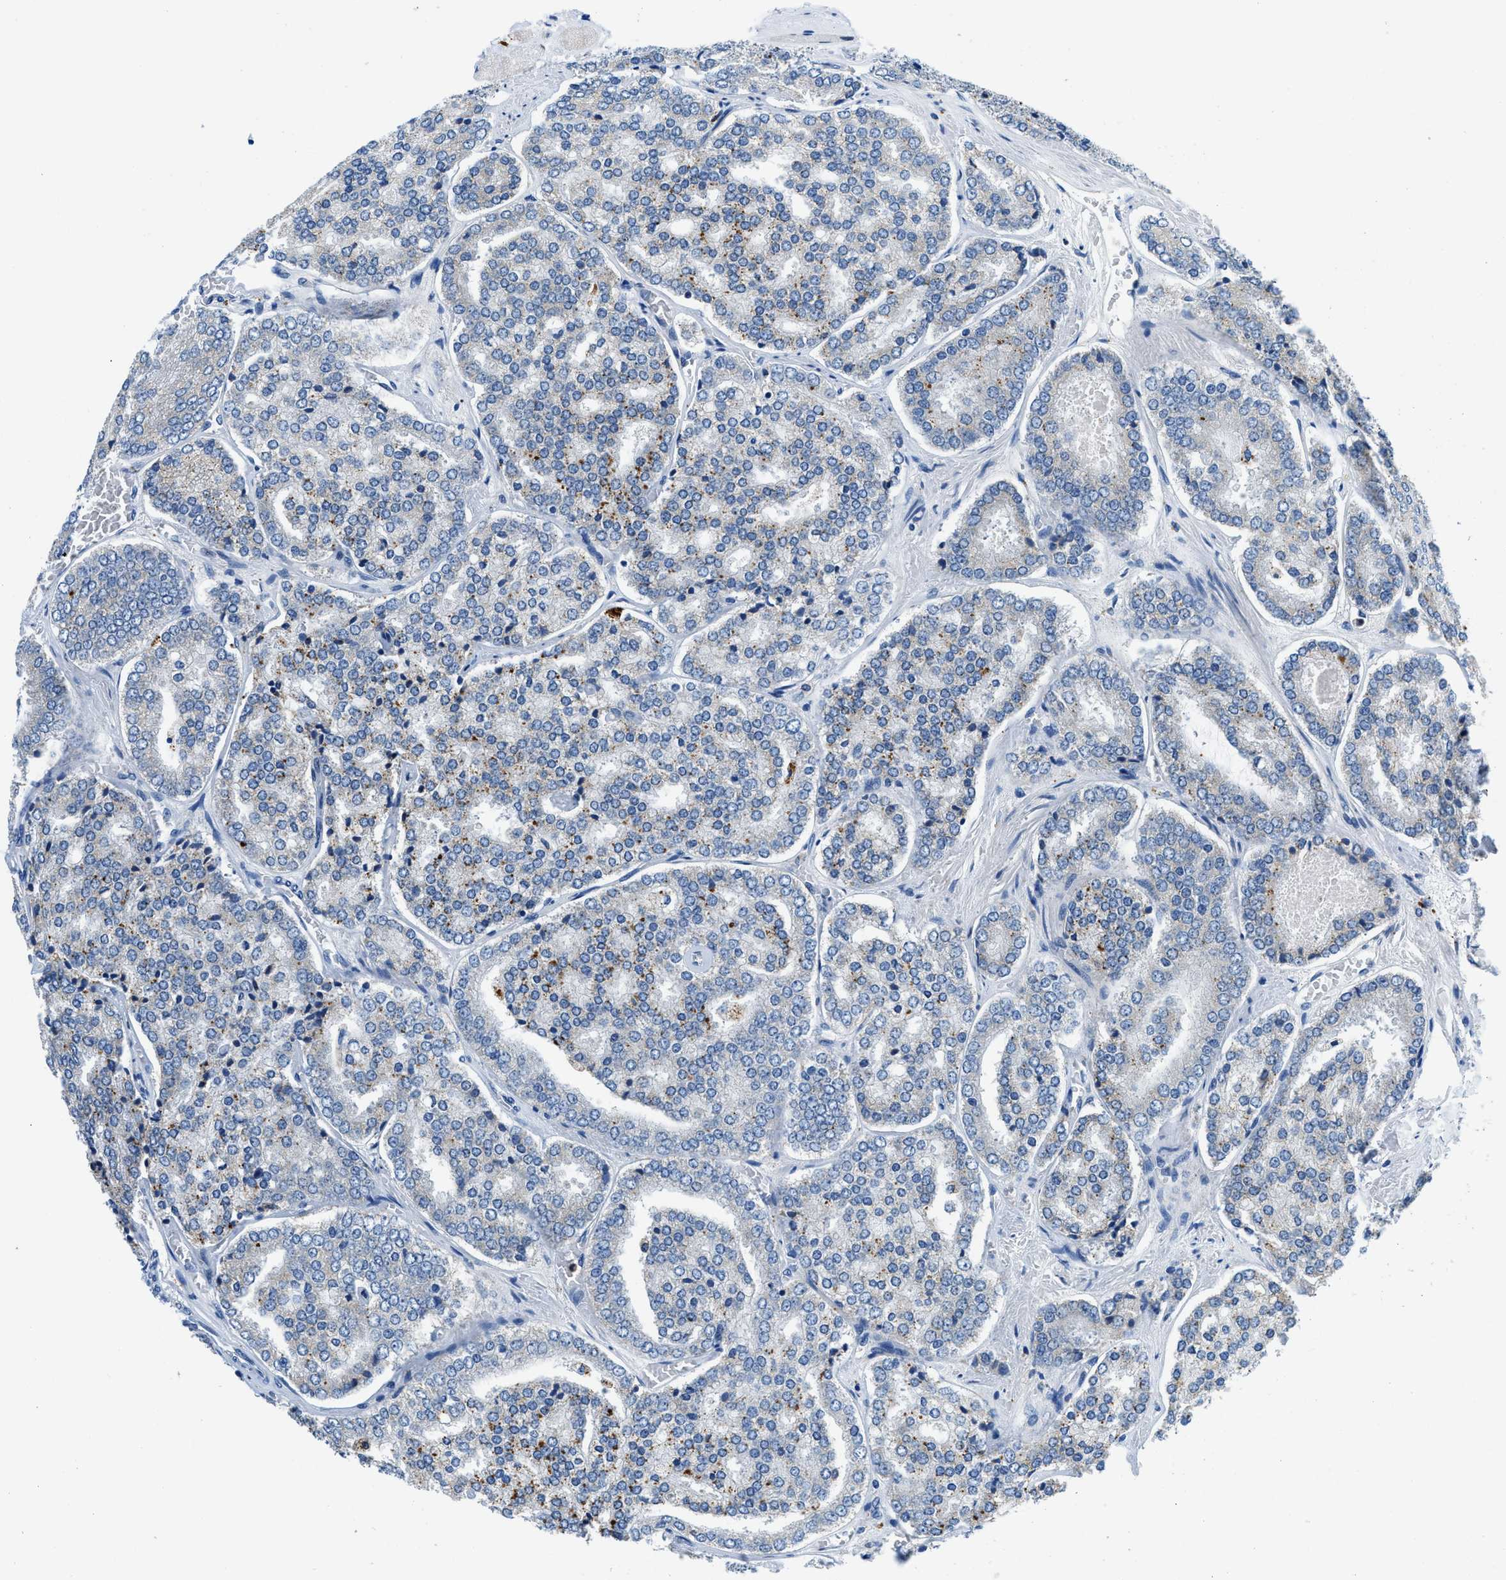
{"staining": {"intensity": "moderate", "quantity": "<25%", "location": "cytoplasmic/membranous"}, "tissue": "prostate cancer", "cell_type": "Tumor cells", "image_type": "cancer", "snomed": [{"axis": "morphology", "description": "Adenocarcinoma, High grade"}, {"axis": "topography", "description": "Prostate"}], "caption": "Prostate cancer stained with IHC displays moderate cytoplasmic/membranous expression in approximately <25% of tumor cells.", "gene": "ADGRE3", "patient": {"sex": "male", "age": 65}}